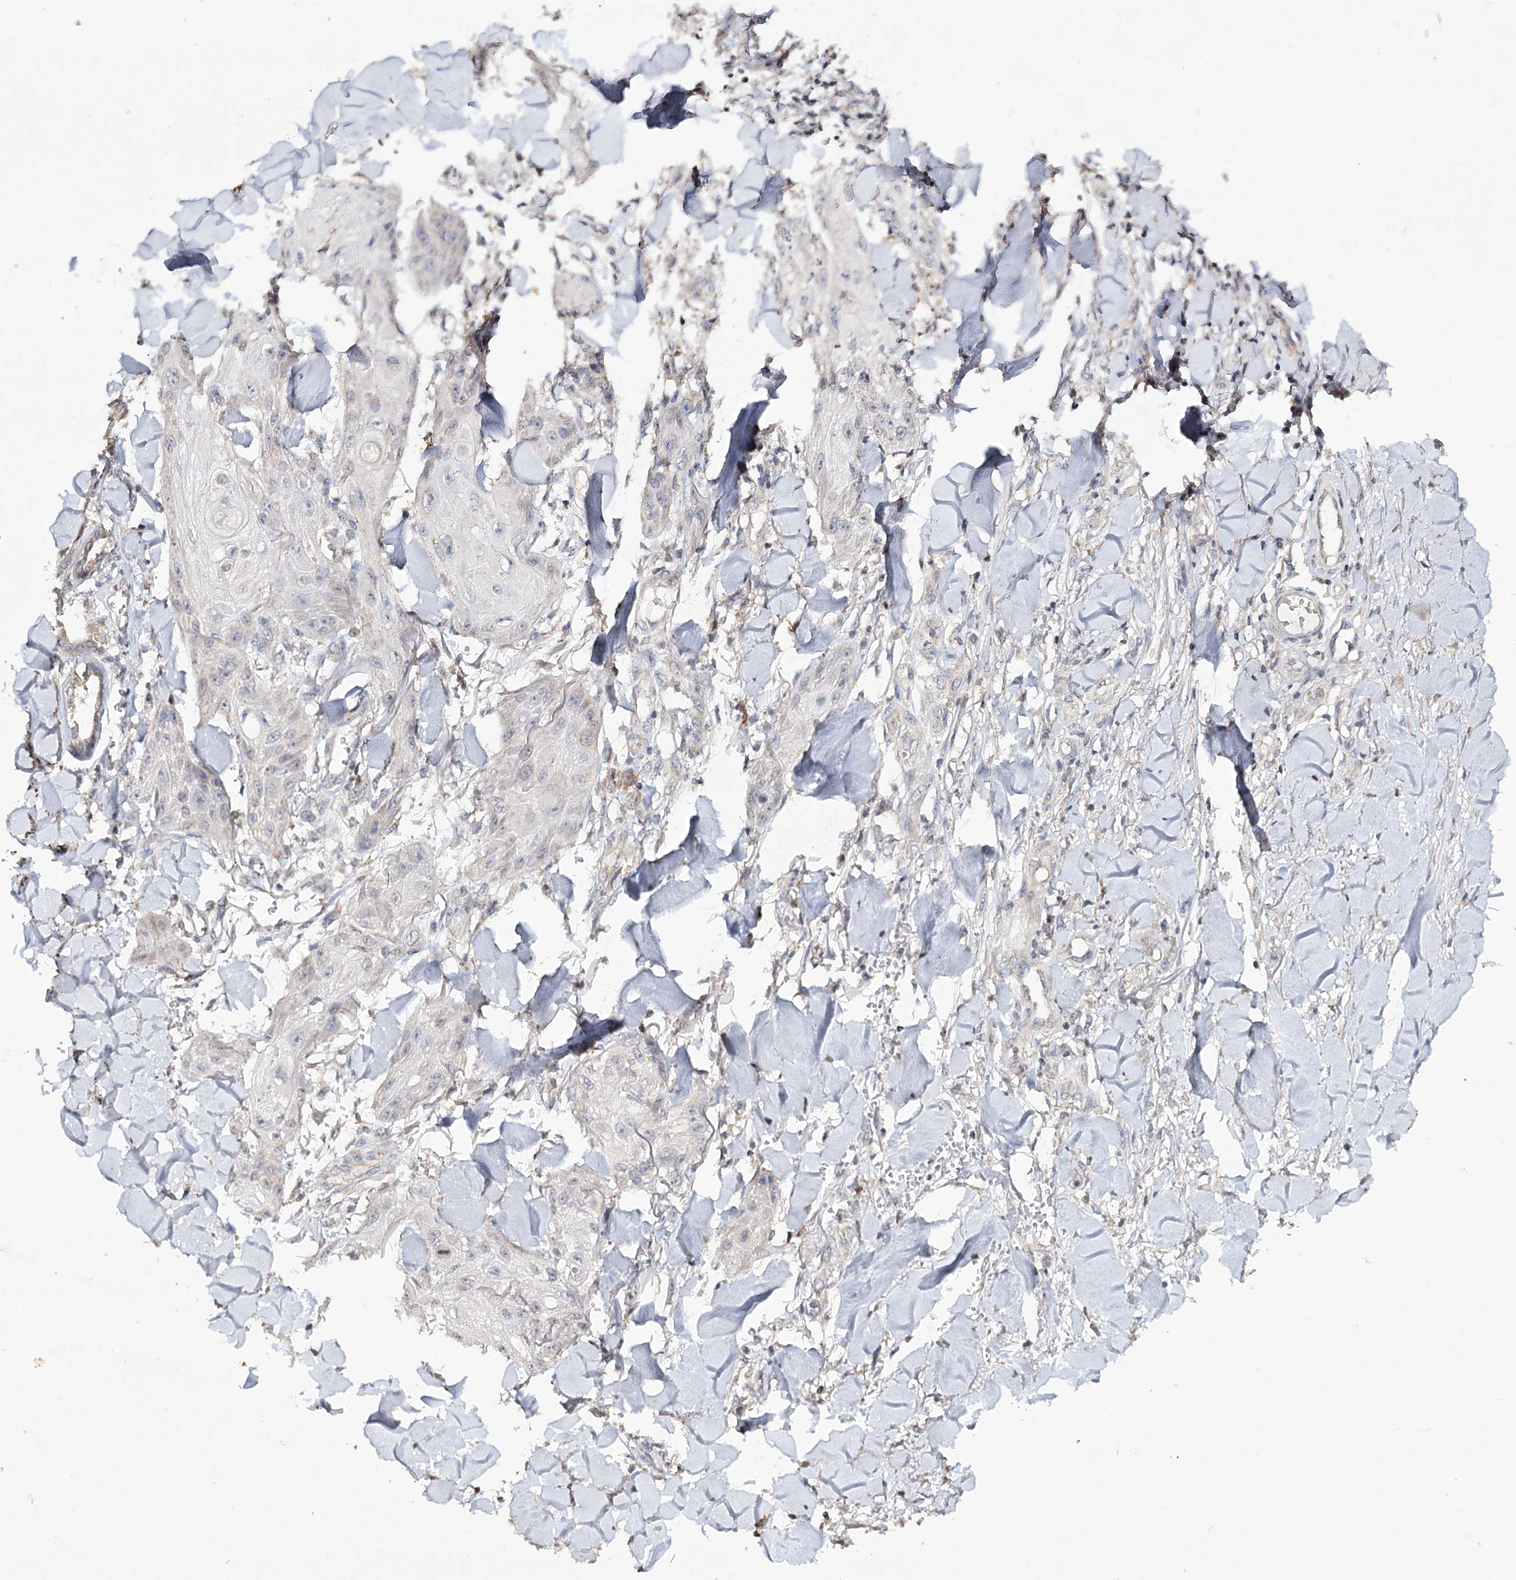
{"staining": {"intensity": "negative", "quantity": "none", "location": "none"}, "tissue": "skin cancer", "cell_type": "Tumor cells", "image_type": "cancer", "snomed": [{"axis": "morphology", "description": "Squamous cell carcinoma, NOS"}, {"axis": "topography", "description": "Skin"}], "caption": "The histopathology image reveals no significant positivity in tumor cells of skin cancer (squamous cell carcinoma).", "gene": "ICOS", "patient": {"sex": "male", "age": 74}}